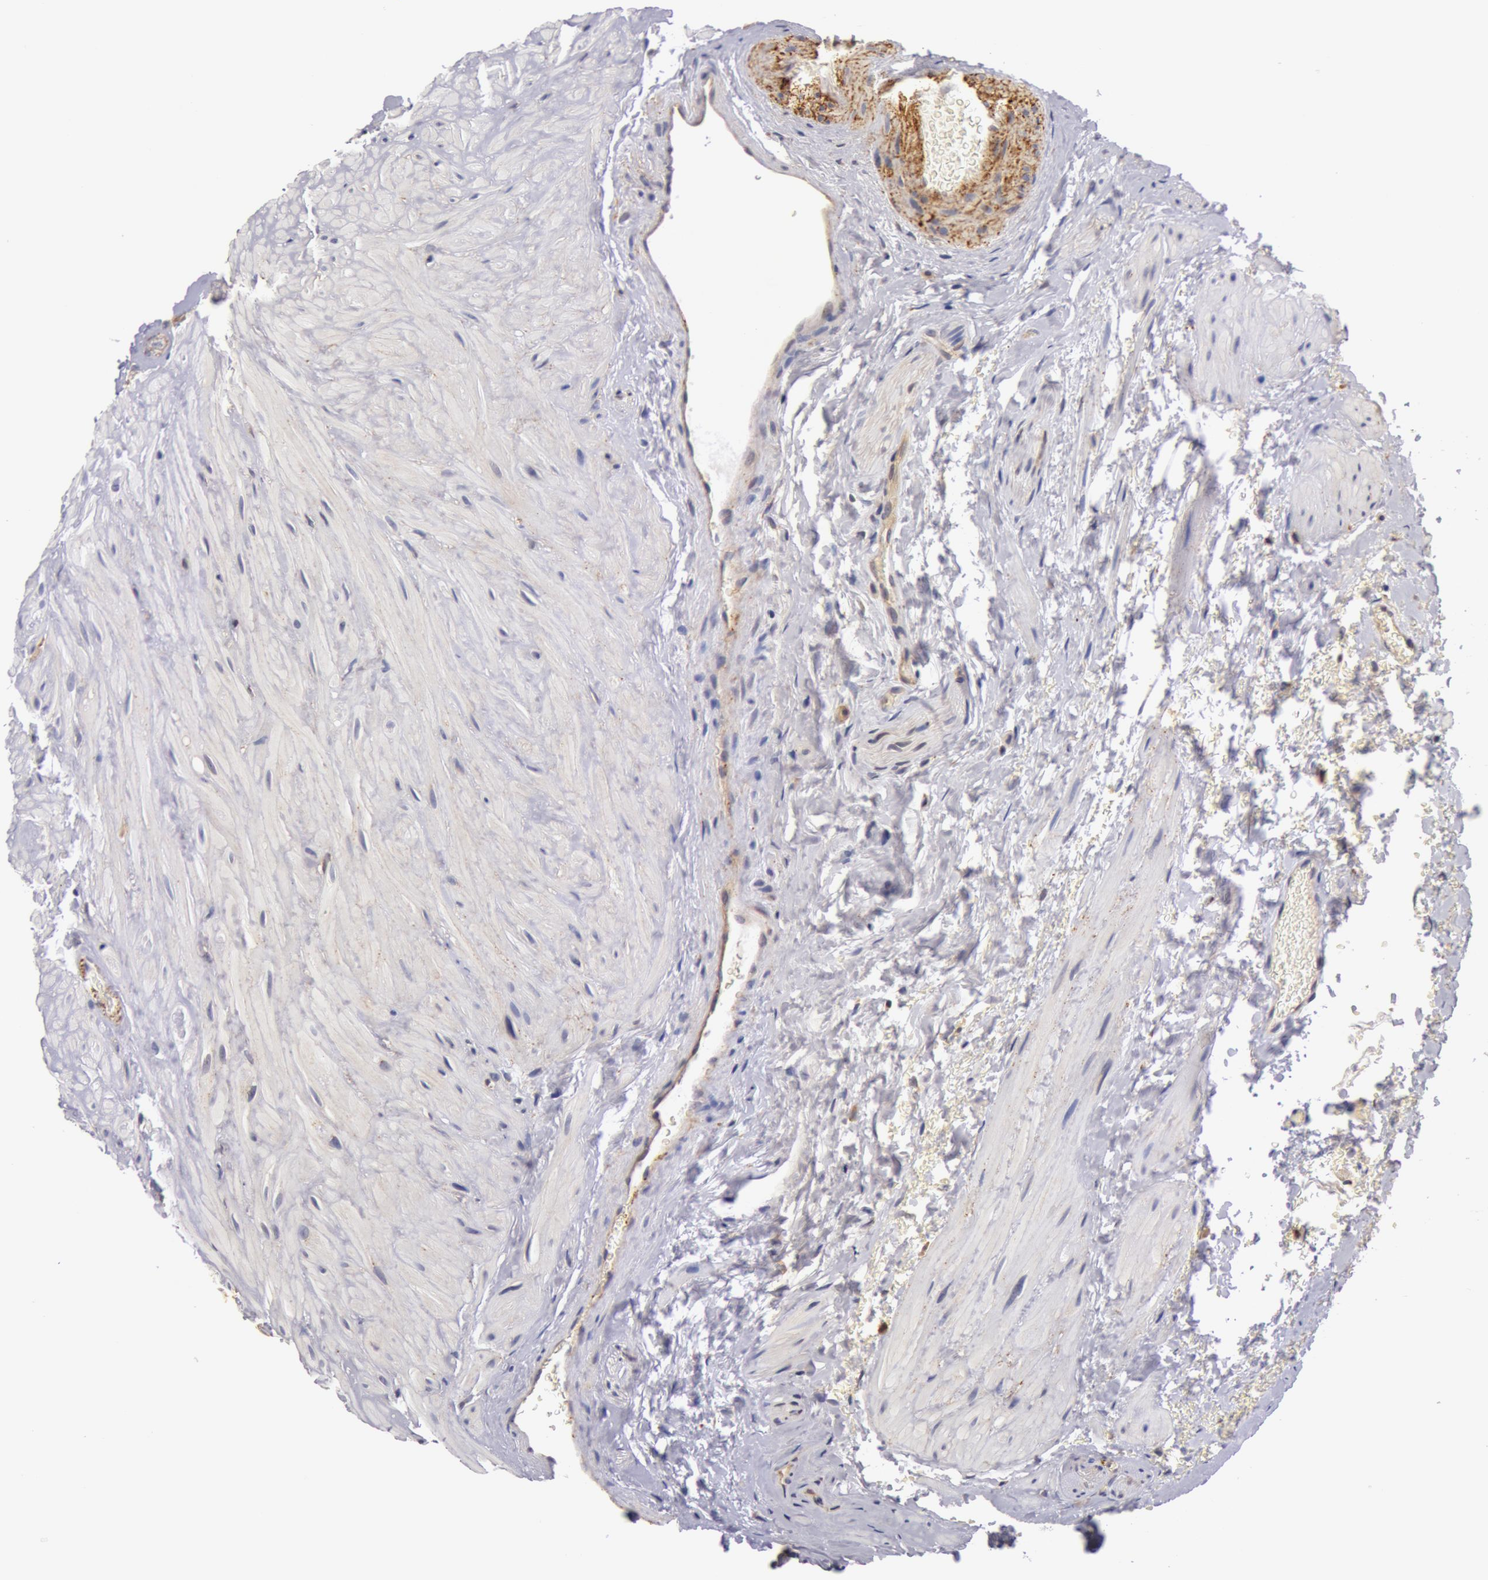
{"staining": {"intensity": "weak", "quantity": ">75%", "location": "cytoplasmic/membranous"}, "tissue": "seminal vesicle", "cell_type": "Glandular cells", "image_type": "normal", "snomed": [{"axis": "morphology", "description": "Normal tissue, NOS"}, {"axis": "topography", "description": "Seminal veicle"}], "caption": "DAB (3,3'-diaminobenzidine) immunohistochemical staining of normal seminal vesicle shows weak cytoplasmic/membranous protein positivity in about >75% of glandular cells. (brown staining indicates protein expression, while blue staining denotes nuclei).", "gene": "IL23A", "patient": {"sex": "male", "age": 69}}